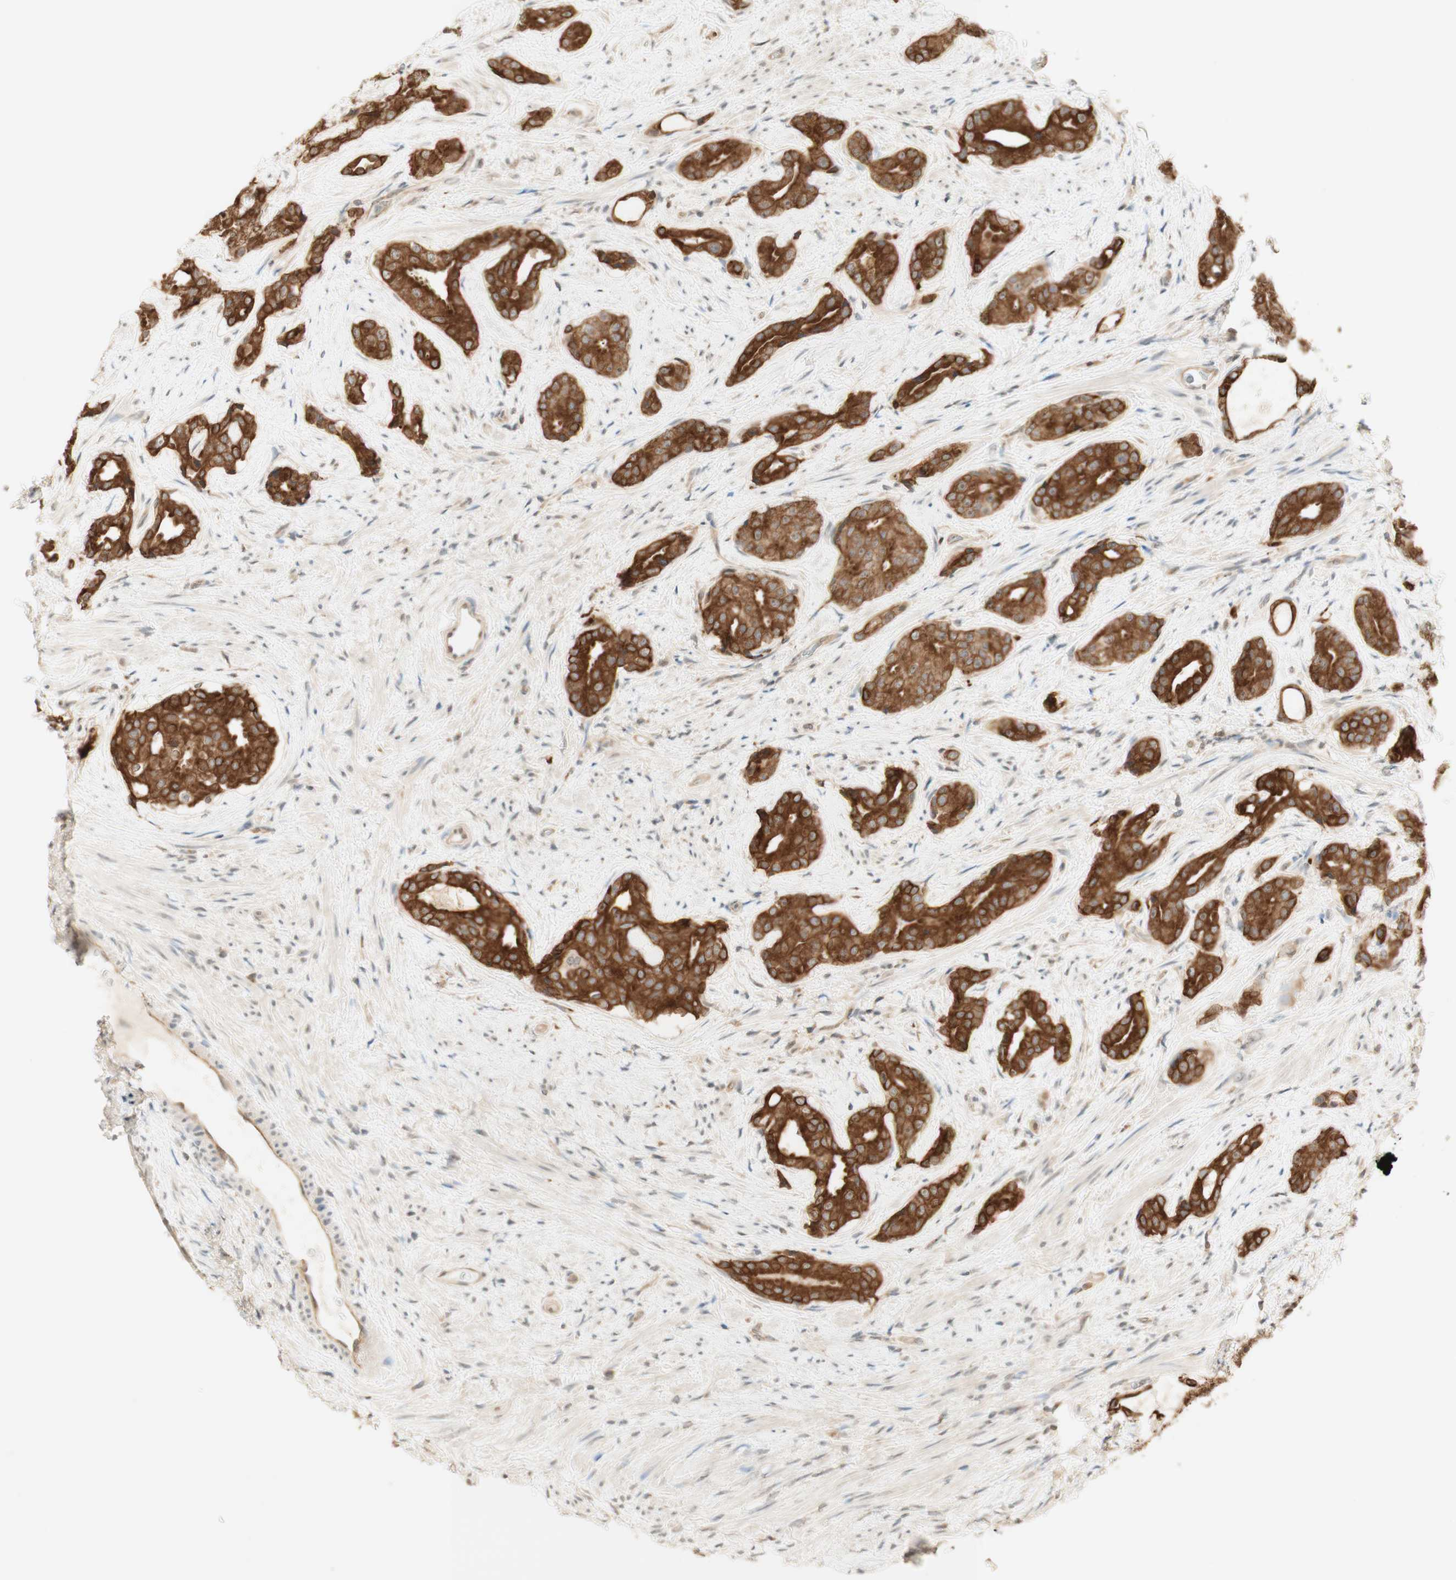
{"staining": {"intensity": "strong", "quantity": ">75%", "location": "cytoplasmic/membranous"}, "tissue": "prostate cancer", "cell_type": "Tumor cells", "image_type": "cancer", "snomed": [{"axis": "morphology", "description": "Adenocarcinoma, High grade"}, {"axis": "topography", "description": "Prostate"}], "caption": "Immunohistochemistry (IHC) micrograph of neoplastic tissue: human prostate high-grade adenocarcinoma stained using immunohistochemistry reveals high levels of strong protein expression localized specifically in the cytoplasmic/membranous of tumor cells, appearing as a cytoplasmic/membranous brown color.", "gene": "SPINT2", "patient": {"sex": "male", "age": 71}}